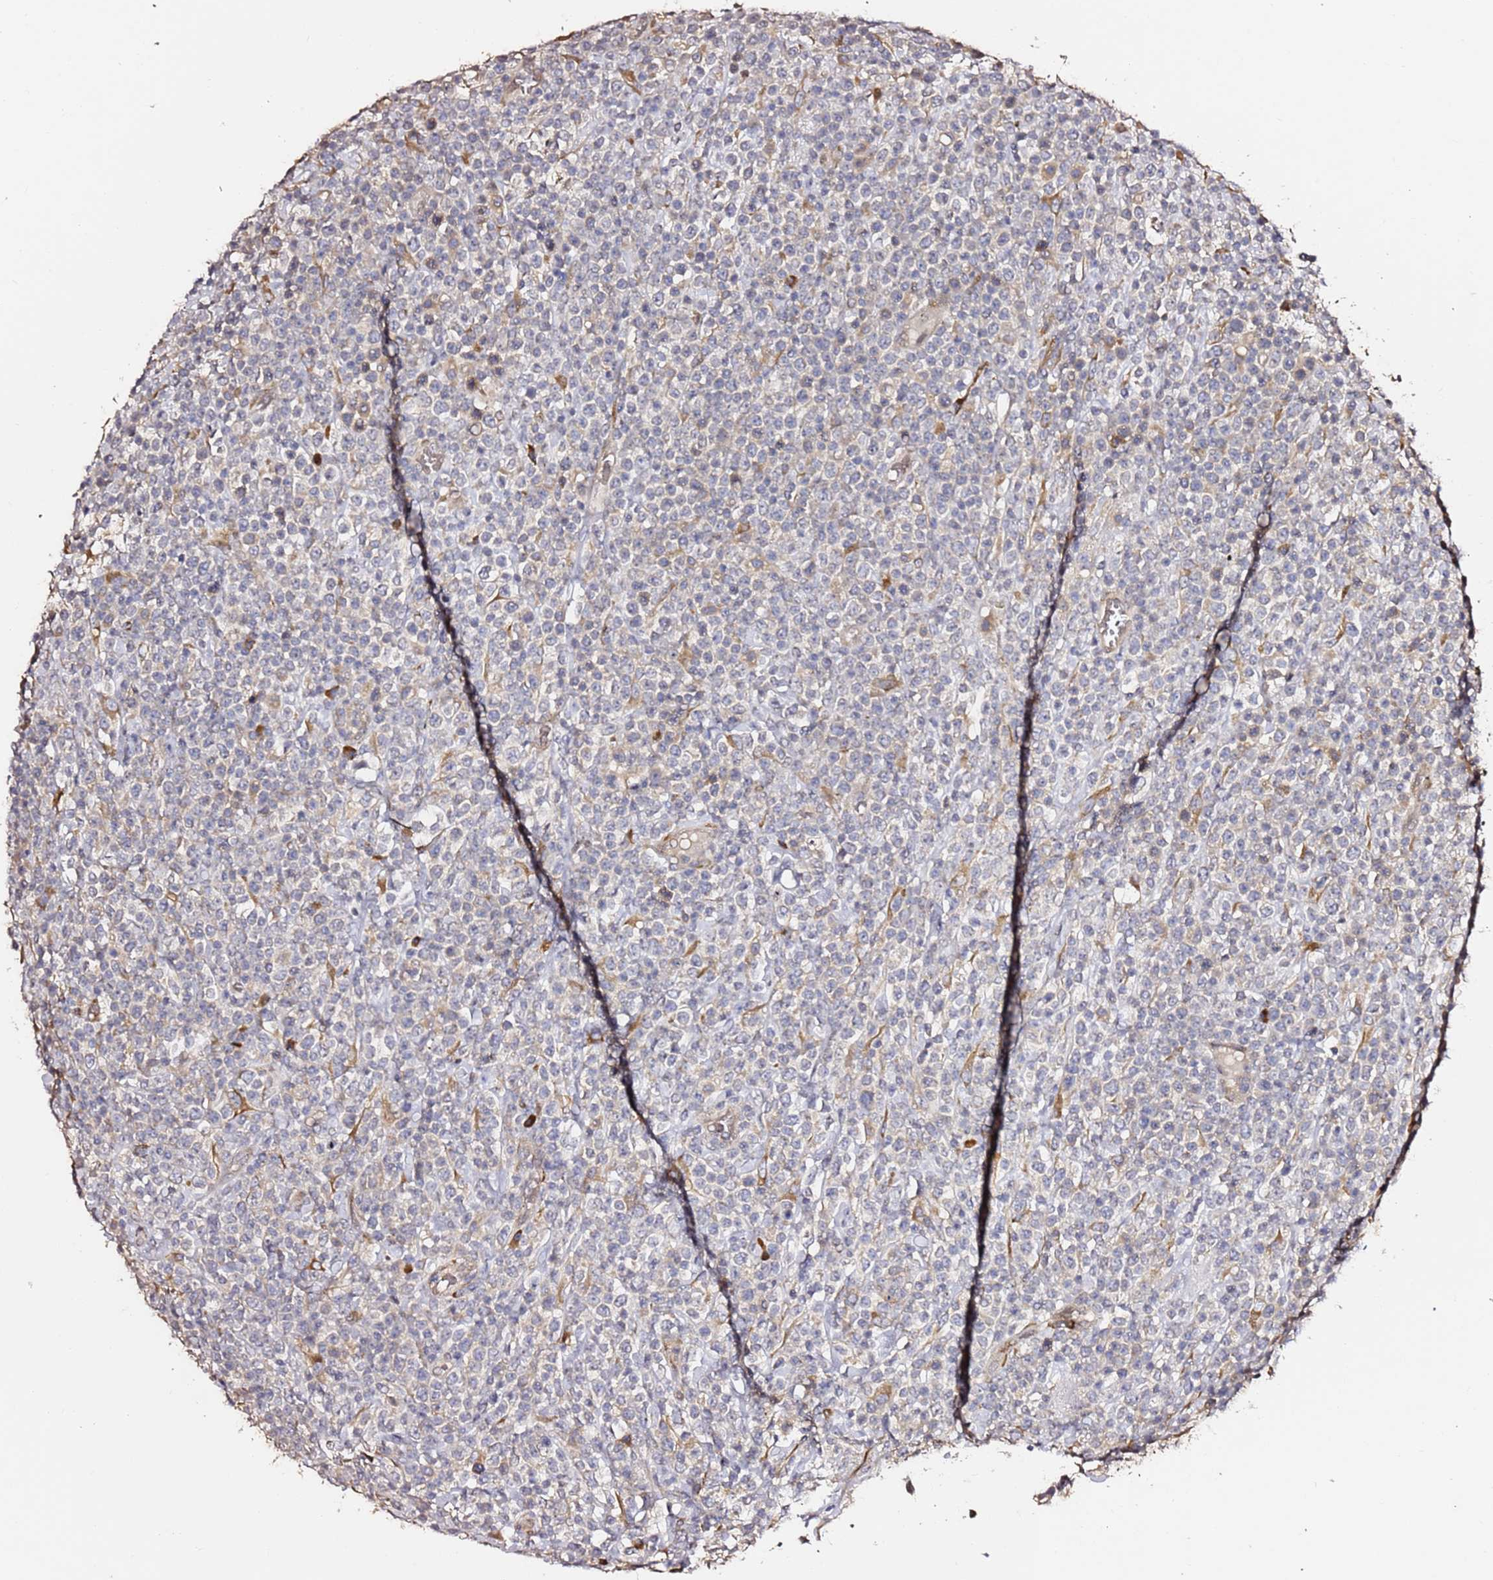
{"staining": {"intensity": "negative", "quantity": "none", "location": "none"}, "tissue": "lymphoma", "cell_type": "Tumor cells", "image_type": "cancer", "snomed": [{"axis": "morphology", "description": "Malignant lymphoma, non-Hodgkin's type, High grade"}, {"axis": "topography", "description": "Colon"}], "caption": "This is an IHC micrograph of human lymphoma. There is no positivity in tumor cells.", "gene": "HSD17B7", "patient": {"sex": "female", "age": 53}}